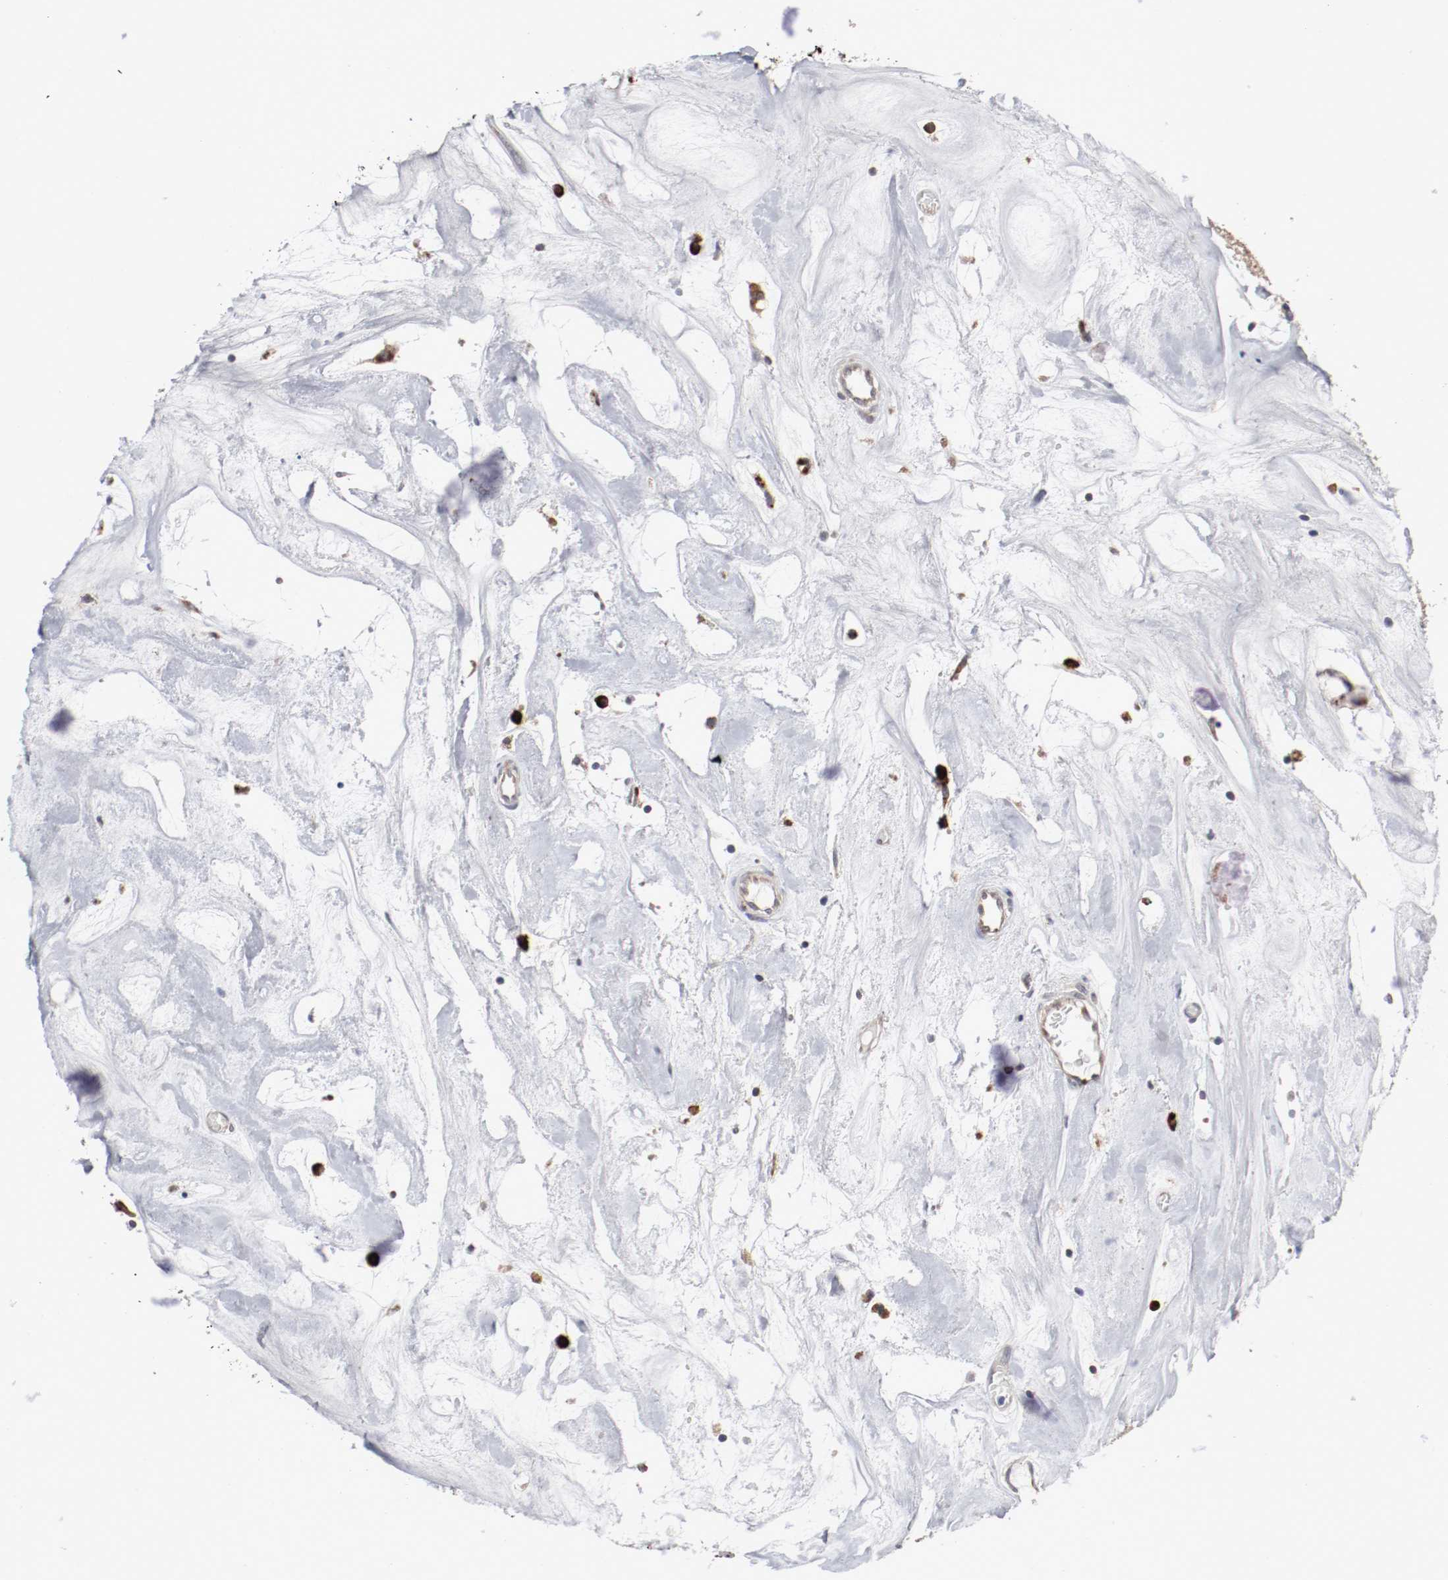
{"staining": {"intensity": "weak", "quantity": ">75%", "location": "cytoplasmic/membranous"}, "tissue": "head and neck cancer", "cell_type": "Tumor cells", "image_type": "cancer", "snomed": [{"axis": "morphology", "description": "Adenocarcinoma, NOS"}, {"axis": "topography", "description": "Salivary gland"}, {"axis": "topography", "description": "Head-Neck"}], "caption": "Immunohistochemical staining of head and neck cancer reveals low levels of weak cytoplasmic/membranous staining in approximately >75% of tumor cells. Nuclei are stained in blue.", "gene": "FKBP3", "patient": {"sex": "female", "age": 65}}